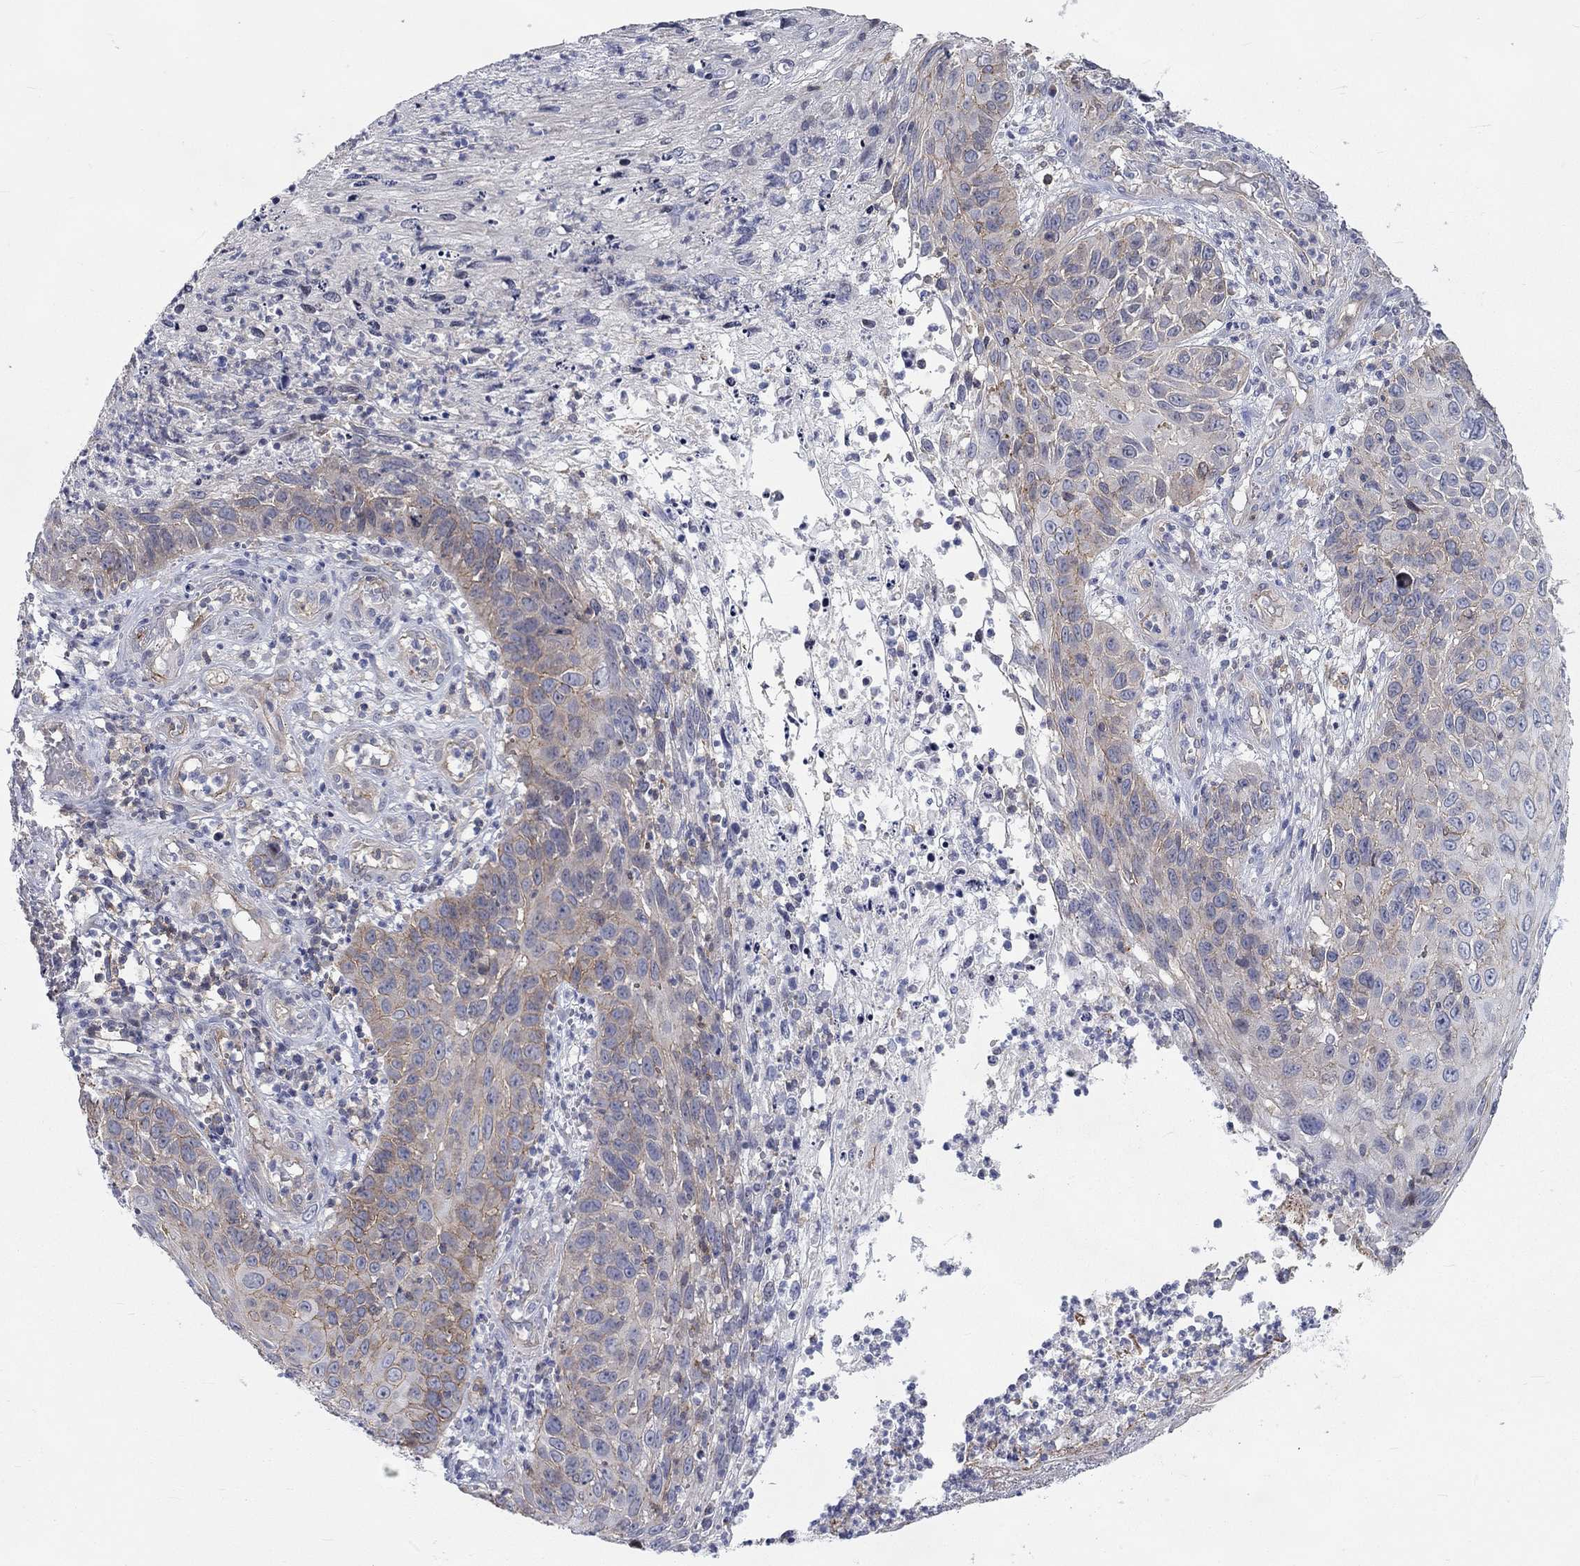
{"staining": {"intensity": "weak", "quantity": "<25%", "location": "cytoplasmic/membranous"}, "tissue": "skin cancer", "cell_type": "Tumor cells", "image_type": "cancer", "snomed": [{"axis": "morphology", "description": "Squamous cell carcinoma, NOS"}, {"axis": "topography", "description": "Skin"}], "caption": "Micrograph shows no protein staining in tumor cells of skin cancer tissue.", "gene": "PCDHGA10", "patient": {"sex": "male", "age": 92}}